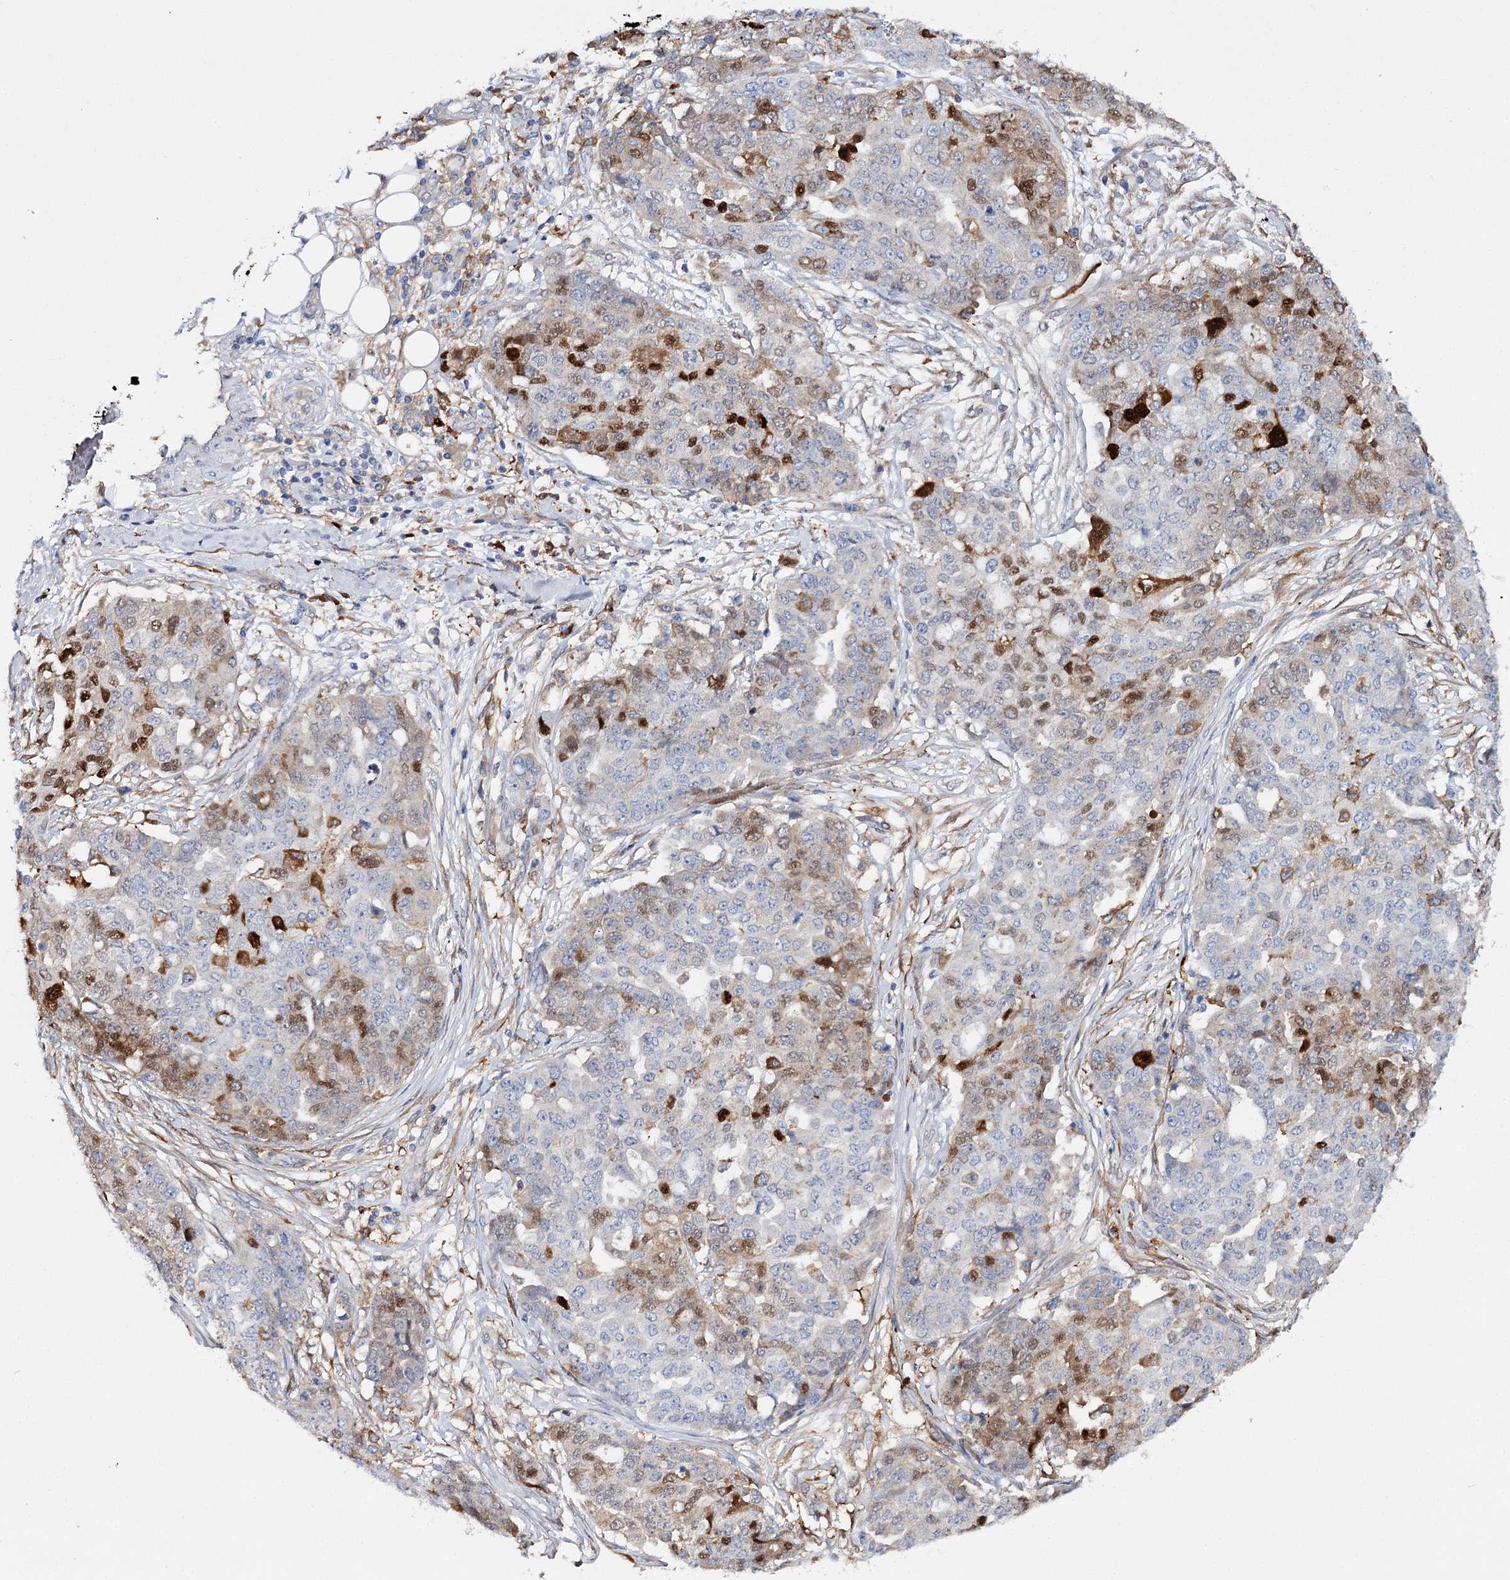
{"staining": {"intensity": "strong", "quantity": "<25%", "location": "cytoplasmic/membranous,nuclear"}, "tissue": "ovarian cancer", "cell_type": "Tumor cells", "image_type": "cancer", "snomed": [{"axis": "morphology", "description": "Cystadenocarcinoma, serous, NOS"}, {"axis": "topography", "description": "Soft tissue"}, {"axis": "topography", "description": "Ovary"}], "caption": "Immunohistochemistry (IHC) (DAB) staining of ovarian cancer (serous cystadenocarcinoma) shows strong cytoplasmic/membranous and nuclear protein expression in approximately <25% of tumor cells. (brown staining indicates protein expression, while blue staining denotes nuclei).", "gene": "CFAP46", "patient": {"sex": "female", "age": 57}}